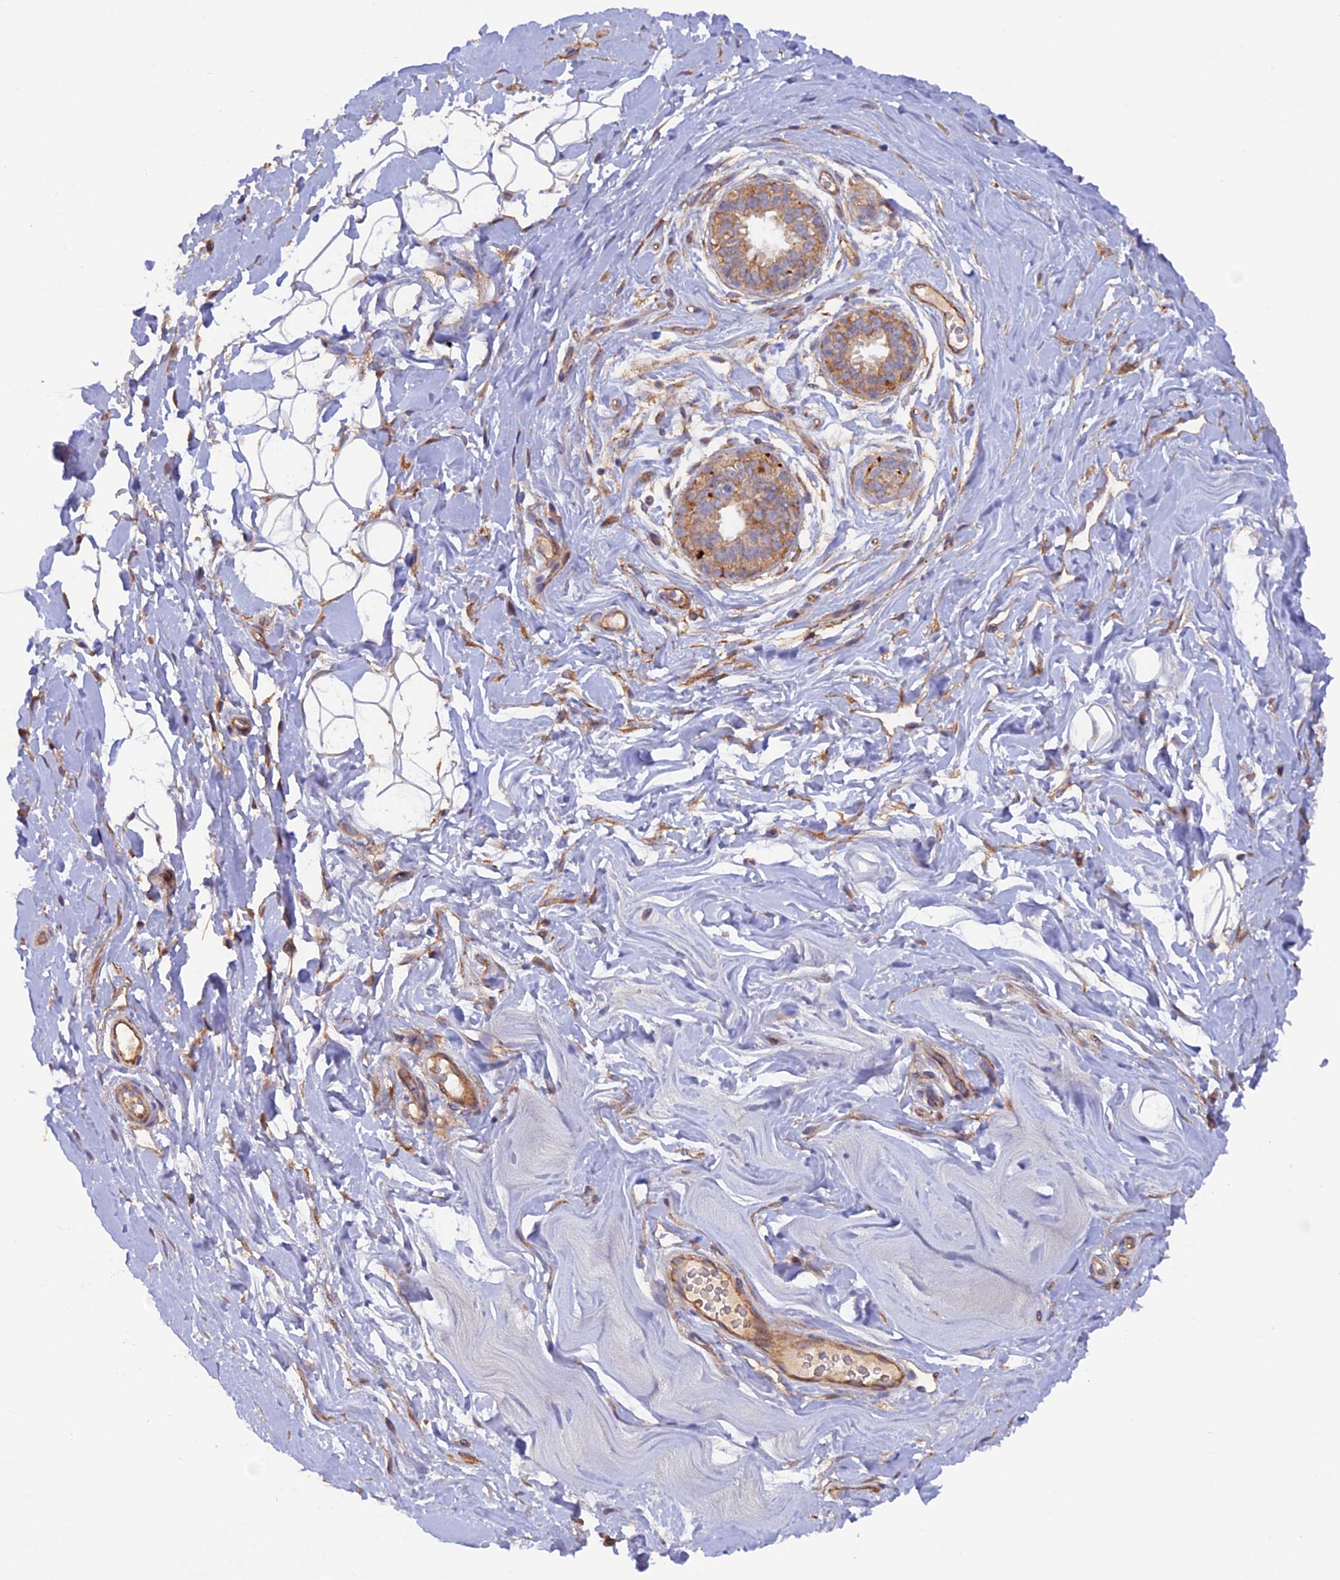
{"staining": {"intensity": "moderate", "quantity": ">75%", "location": "cytoplasmic/membranous"}, "tissue": "adipose tissue", "cell_type": "Adipocytes", "image_type": "normal", "snomed": [{"axis": "morphology", "description": "Normal tissue, NOS"}, {"axis": "topography", "description": "Breast"}], "caption": "Protein expression analysis of benign human adipose tissue reveals moderate cytoplasmic/membranous expression in about >75% of adipocytes.", "gene": "DUS3L", "patient": {"sex": "female", "age": 26}}